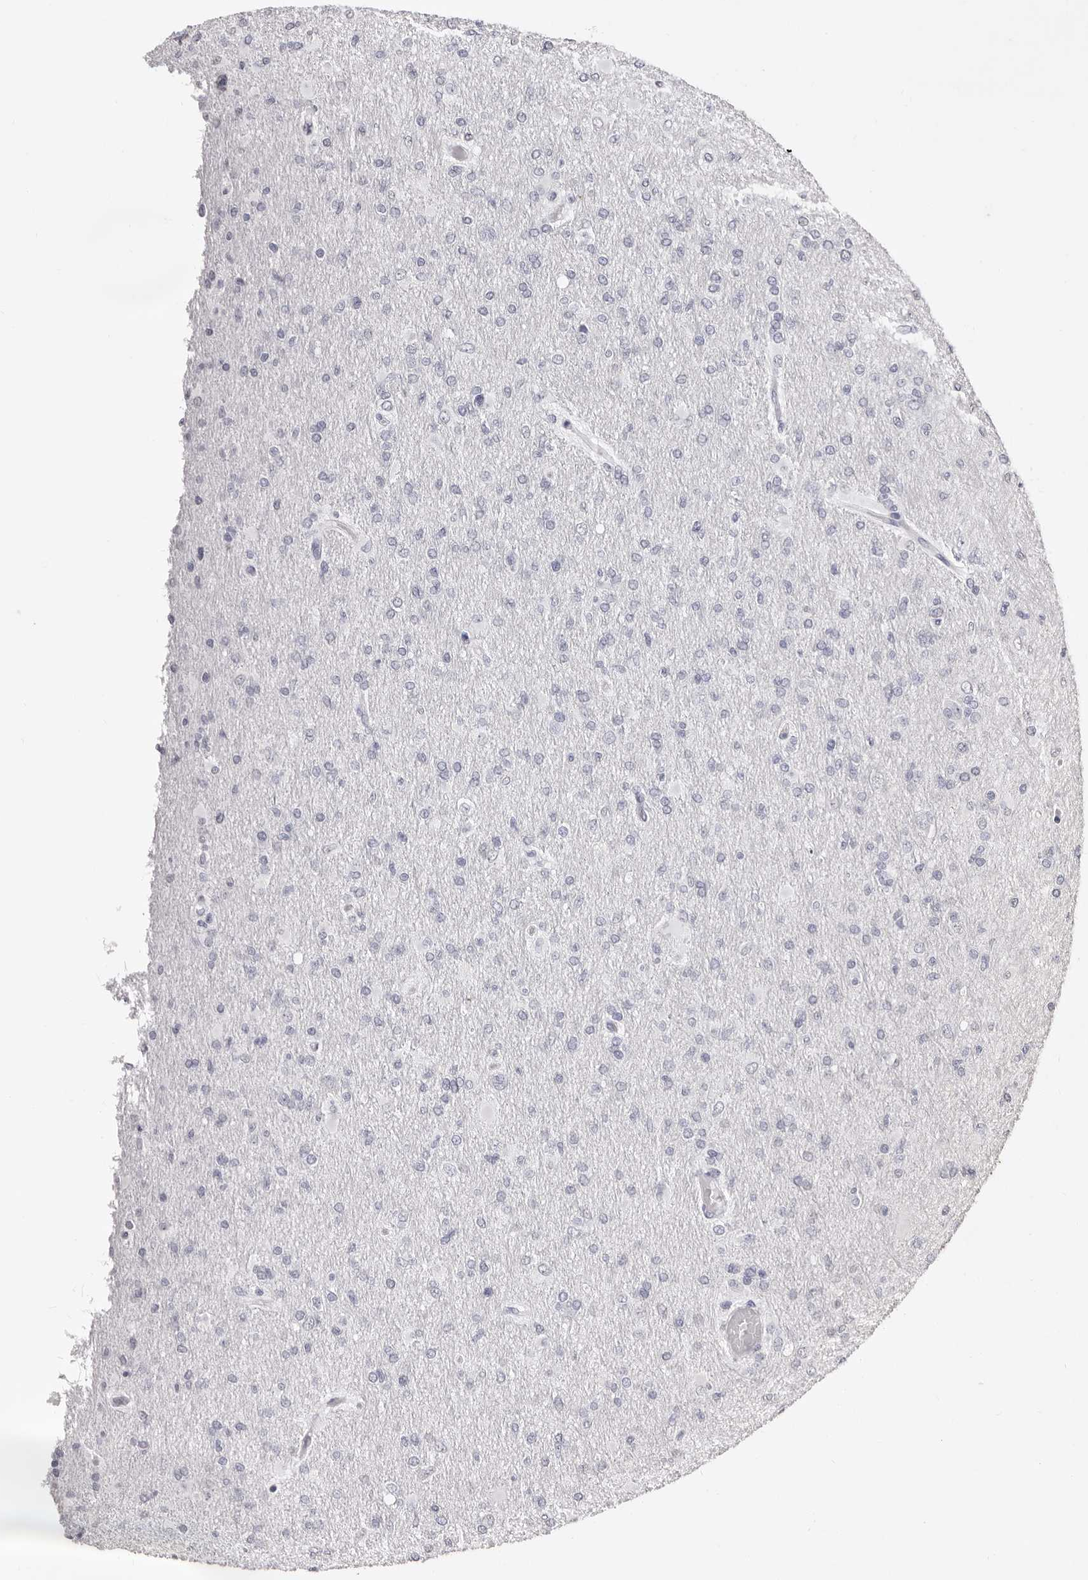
{"staining": {"intensity": "negative", "quantity": "none", "location": "none"}, "tissue": "glioma", "cell_type": "Tumor cells", "image_type": "cancer", "snomed": [{"axis": "morphology", "description": "Glioma, malignant, High grade"}, {"axis": "topography", "description": "Cerebral cortex"}], "caption": "Glioma stained for a protein using IHC shows no positivity tumor cells.", "gene": "ERBB4", "patient": {"sex": "female", "age": 36}}